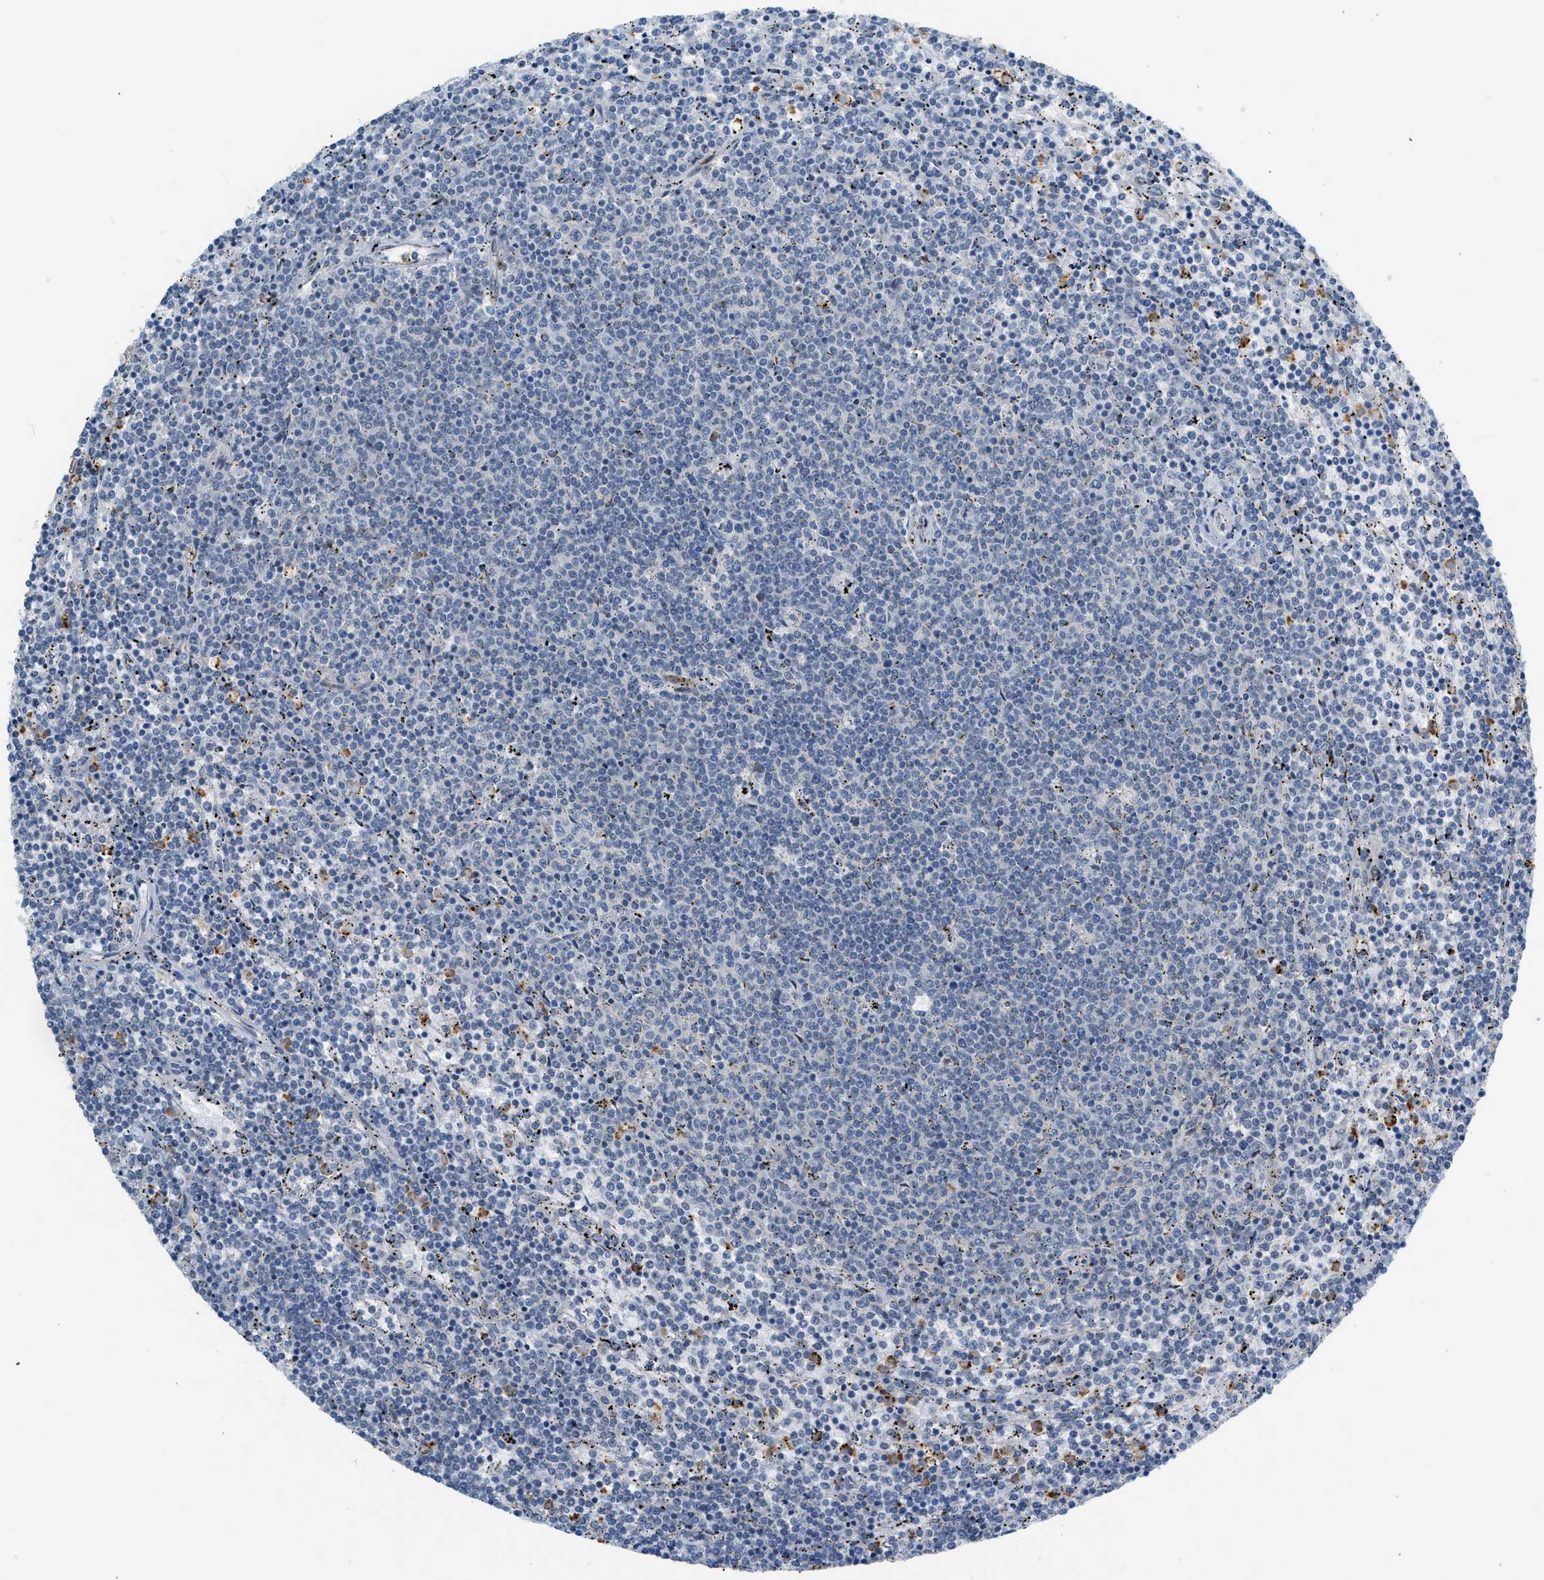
{"staining": {"intensity": "negative", "quantity": "none", "location": "none"}, "tissue": "lymphoma", "cell_type": "Tumor cells", "image_type": "cancer", "snomed": [{"axis": "morphology", "description": "Malignant lymphoma, non-Hodgkin's type, Low grade"}, {"axis": "topography", "description": "Spleen"}], "caption": "Tumor cells show no significant positivity in low-grade malignant lymphoma, non-Hodgkin's type. The staining was performed using DAB (3,3'-diaminobenzidine) to visualize the protein expression in brown, while the nuclei were stained in blue with hematoxylin (Magnification: 20x).", "gene": "ZNF408", "patient": {"sex": "female", "age": 50}}